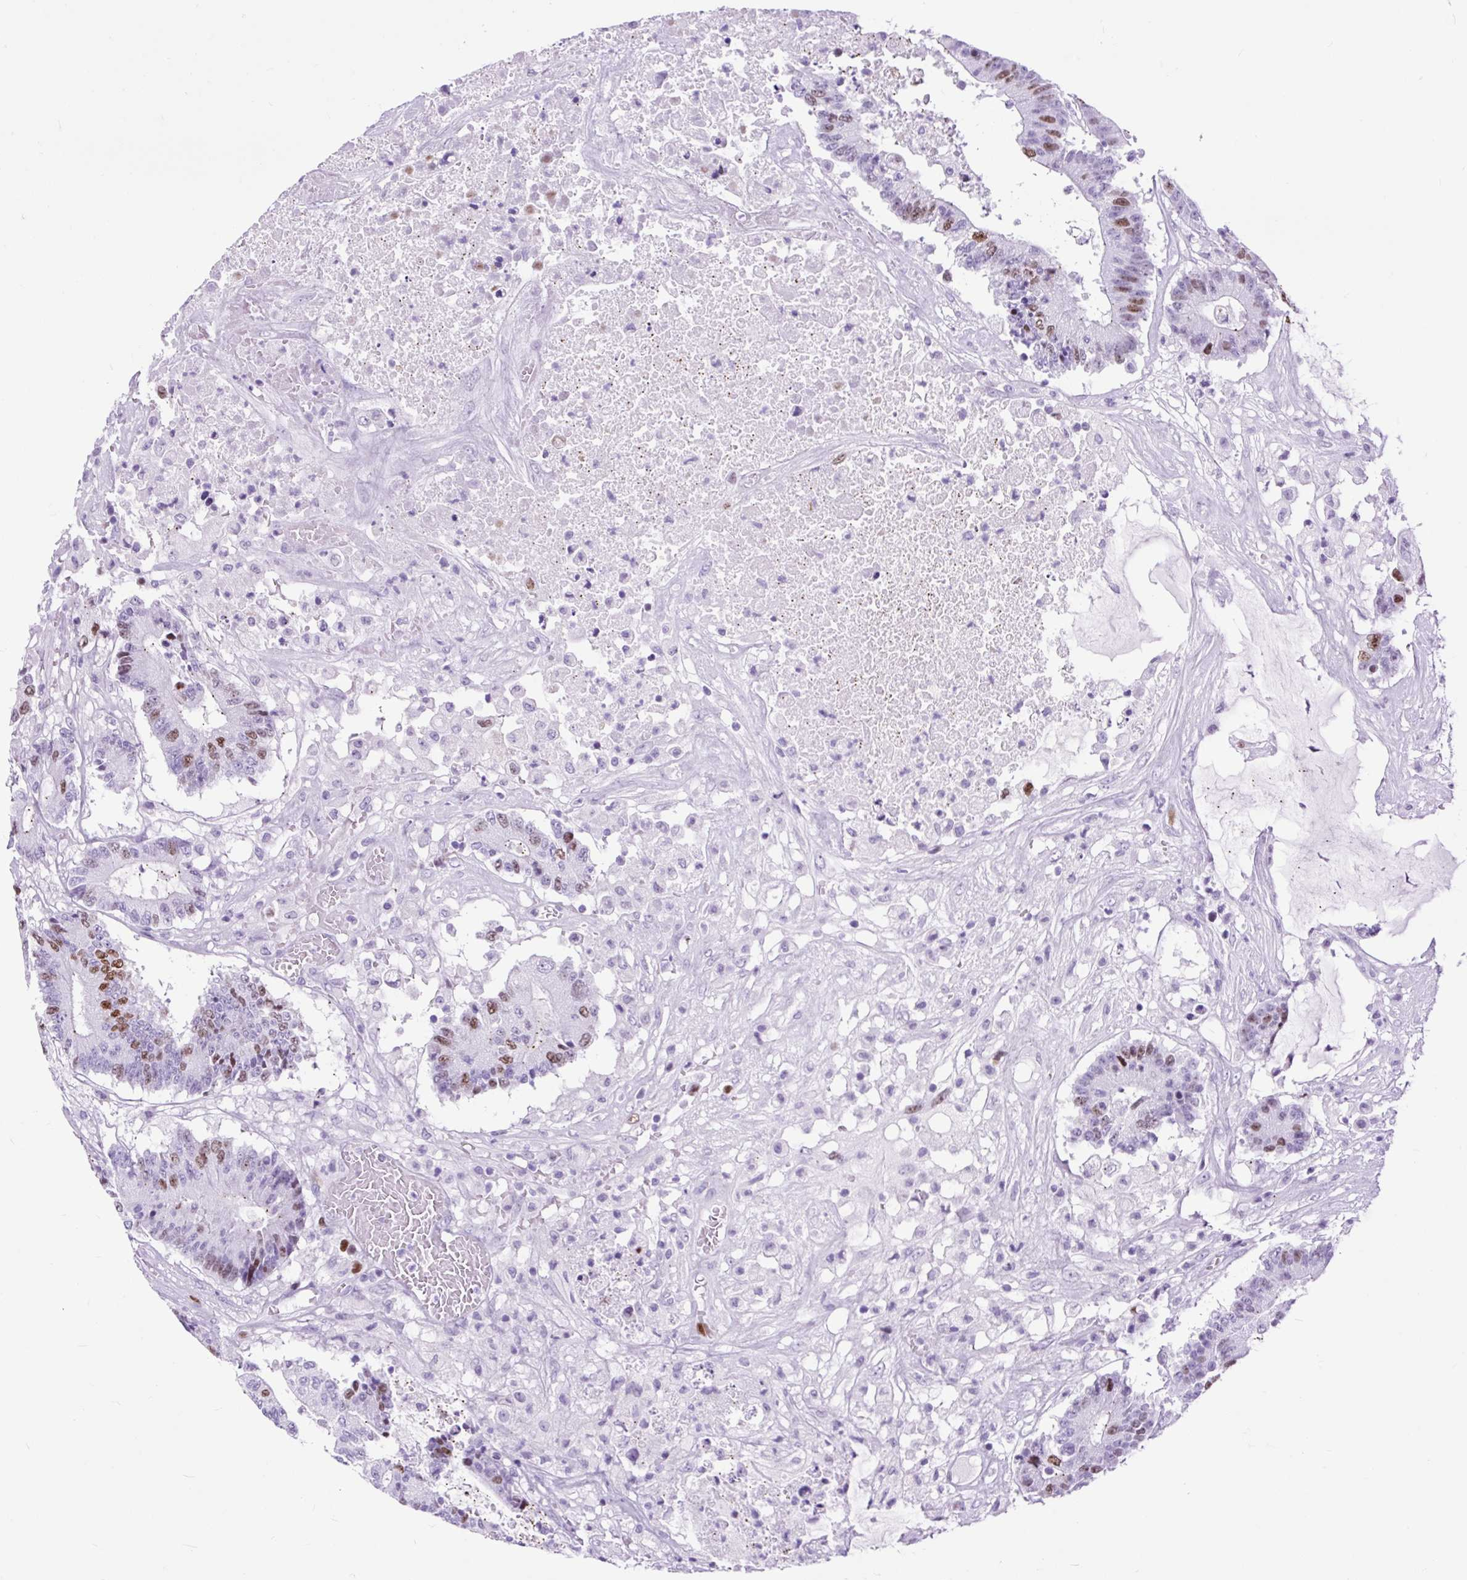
{"staining": {"intensity": "moderate", "quantity": "<25%", "location": "nuclear"}, "tissue": "colorectal cancer", "cell_type": "Tumor cells", "image_type": "cancer", "snomed": [{"axis": "morphology", "description": "Adenocarcinoma, NOS"}, {"axis": "topography", "description": "Colon"}], "caption": "Moderate nuclear staining is identified in approximately <25% of tumor cells in colorectal cancer (adenocarcinoma).", "gene": "RACGAP1", "patient": {"sex": "female", "age": 84}}